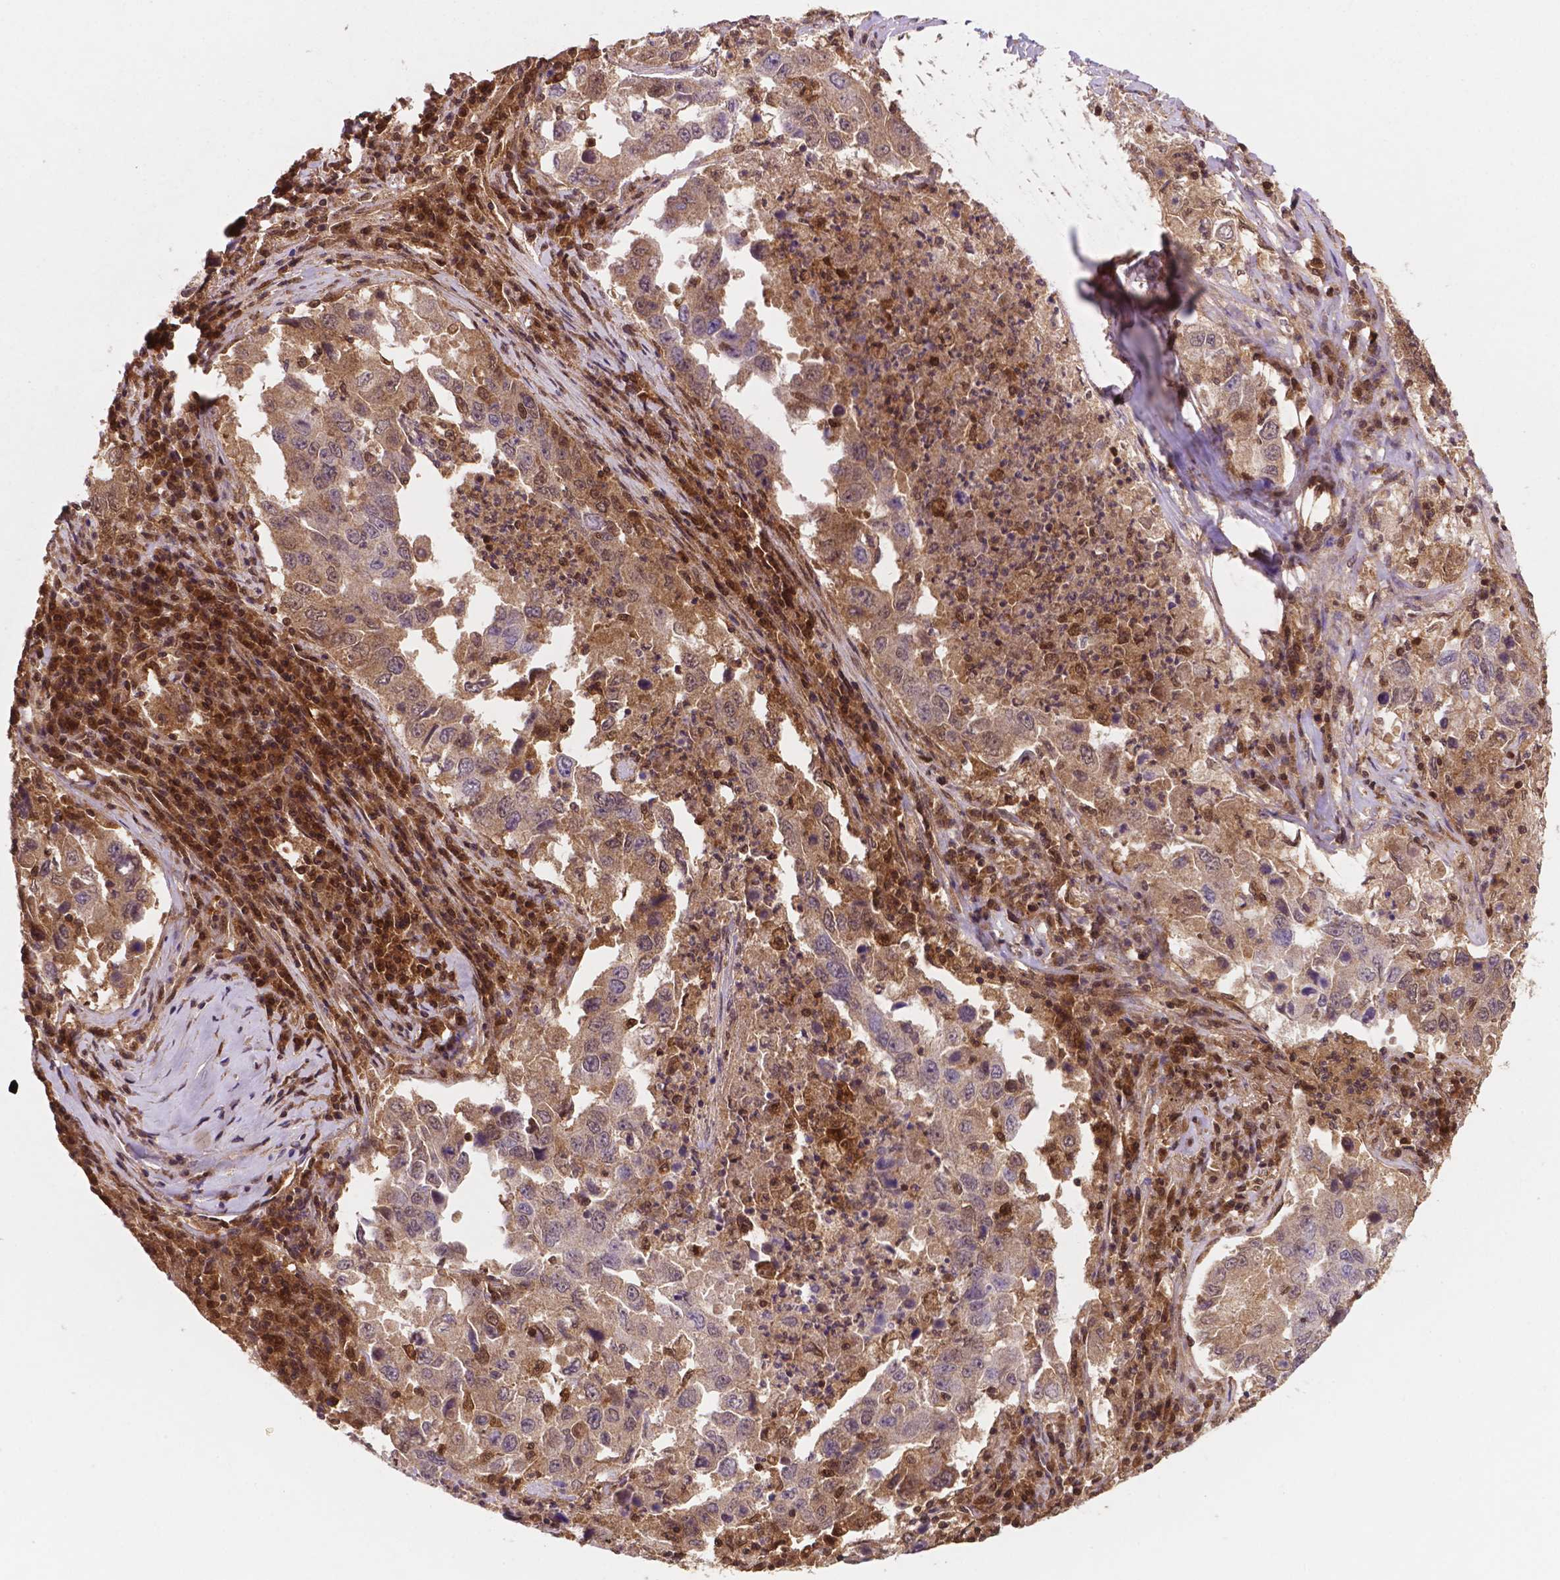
{"staining": {"intensity": "moderate", "quantity": ">75%", "location": "cytoplasmic/membranous,nuclear"}, "tissue": "lung cancer", "cell_type": "Tumor cells", "image_type": "cancer", "snomed": [{"axis": "morphology", "description": "Adenocarcinoma, NOS"}, {"axis": "topography", "description": "Lung"}], "caption": "About >75% of tumor cells in lung adenocarcinoma show moderate cytoplasmic/membranous and nuclear protein positivity as visualized by brown immunohistochemical staining.", "gene": "UBE2L6", "patient": {"sex": "male", "age": 73}}